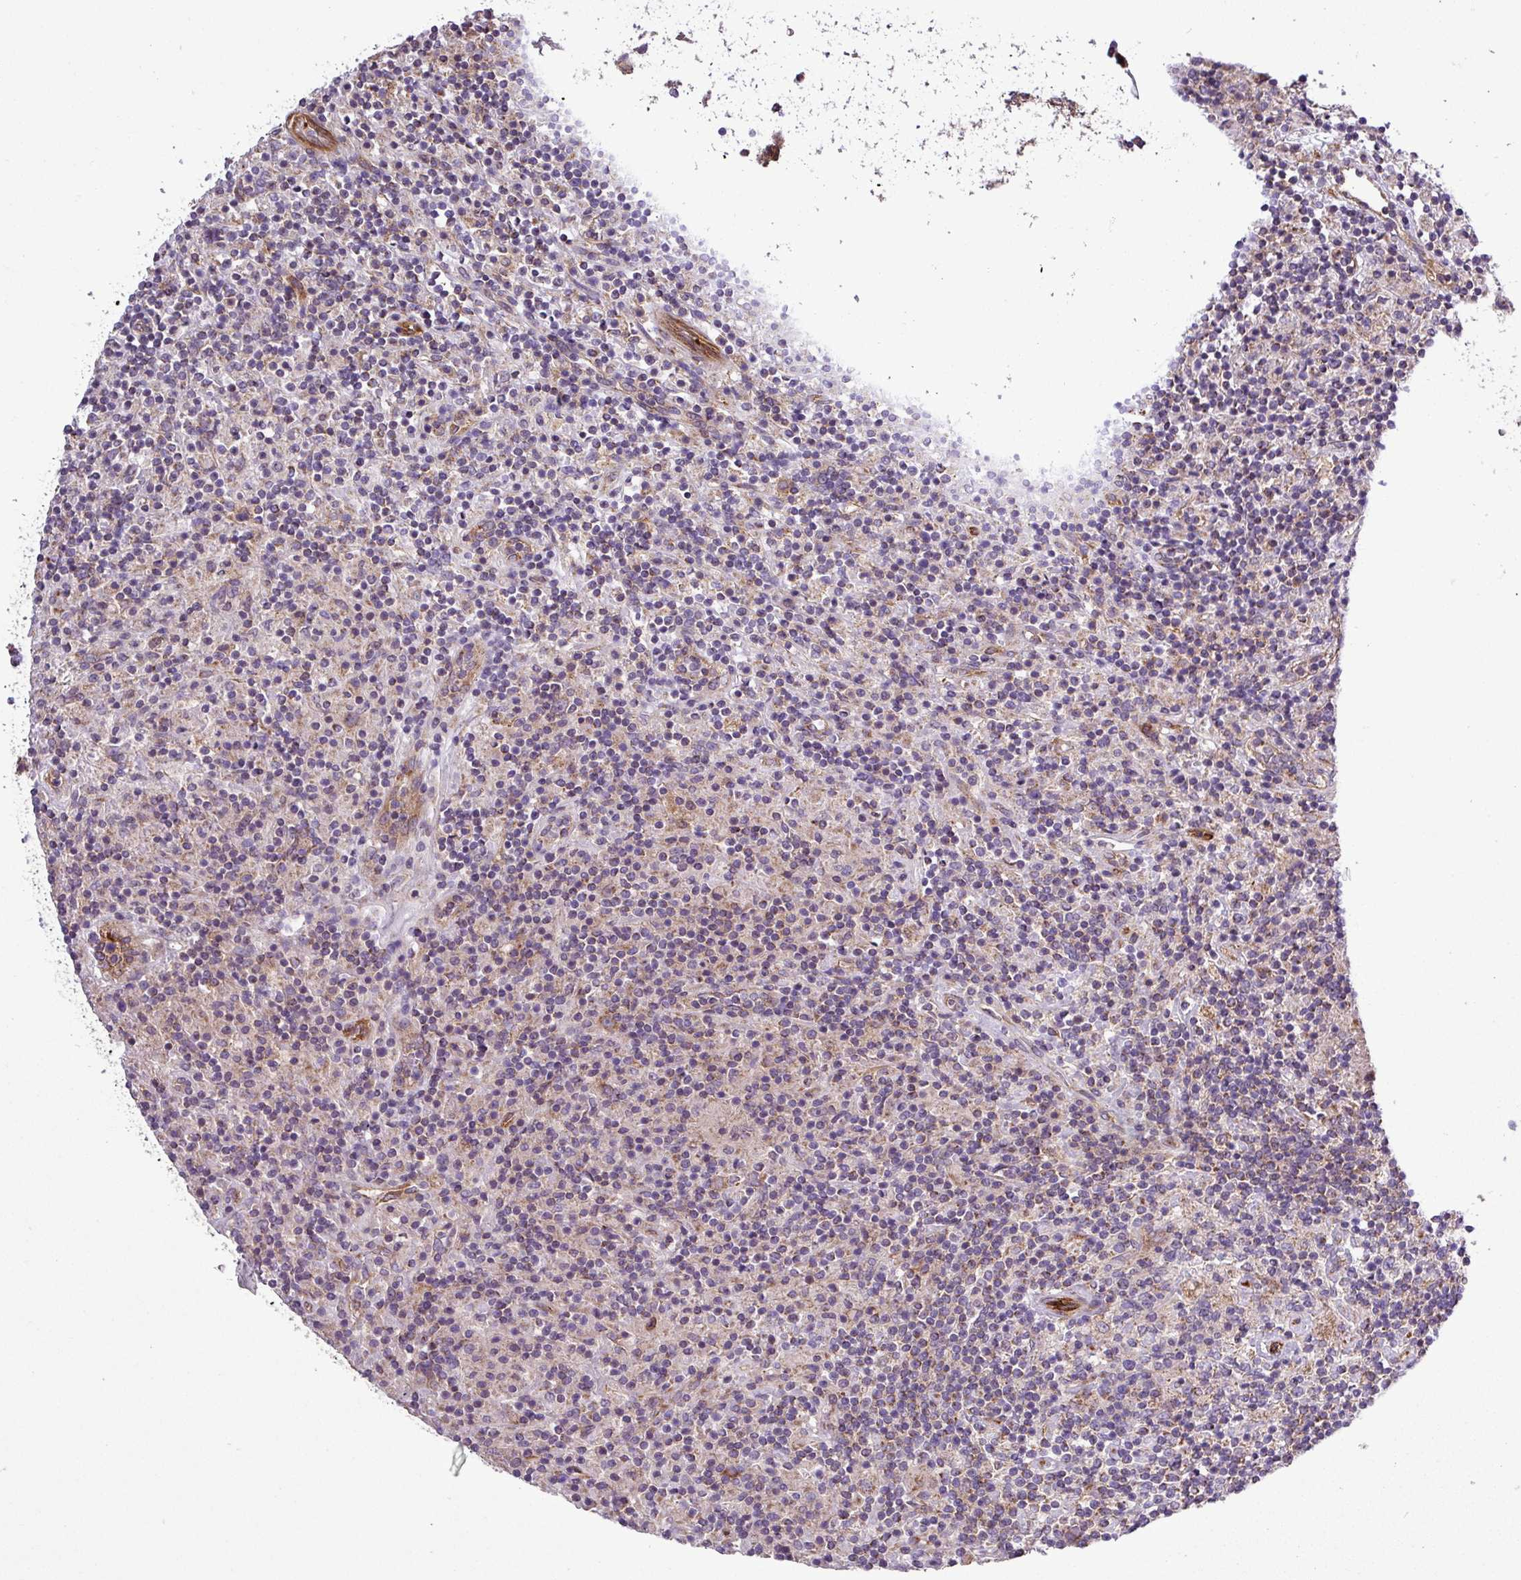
{"staining": {"intensity": "weak", "quantity": ">75%", "location": "cytoplasmic/membranous"}, "tissue": "lymphoma", "cell_type": "Tumor cells", "image_type": "cancer", "snomed": [{"axis": "morphology", "description": "Hodgkin's disease, NOS"}, {"axis": "topography", "description": "Lymph node"}], "caption": "High-magnification brightfield microscopy of lymphoma stained with DAB (3,3'-diaminobenzidine) (brown) and counterstained with hematoxylin (blue). tumor cells exhibit weak cytoplasmic/membranous staining is seen in approximately>75% of cells. (brown staining indicates protein expression, while blue staining denotes nuclei).", "gene": "CWH43", "patient": {"sex": "male", "age": 70}}